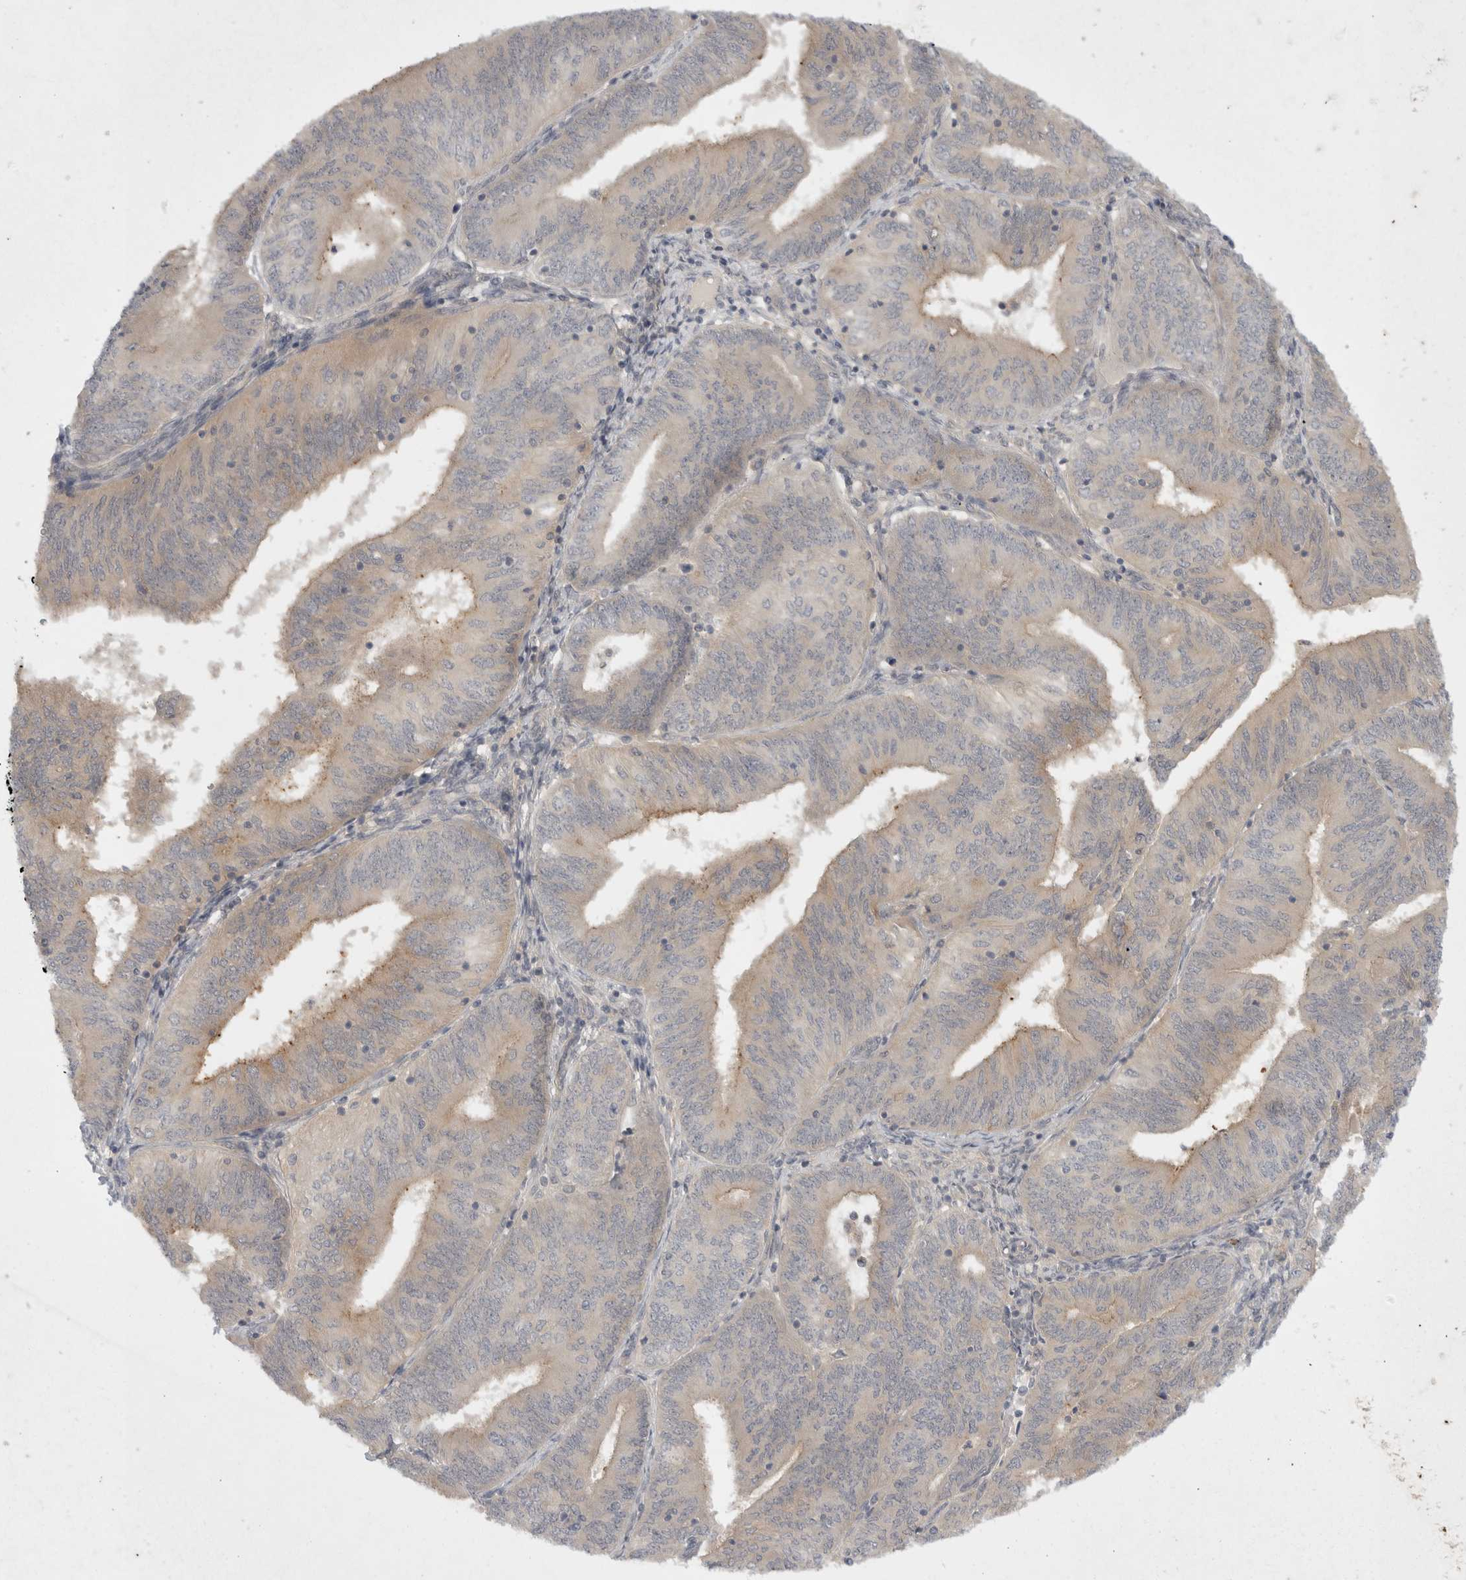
{"staining": {"intensity": "weak", "quantity": "<25%", "location": "cytoplasmic/membranous"}, "tissue": "endometrial cancer", "cell_type": "Tumor cells", "image_type": "cancer", "snomed": [{"axis": "morphology", "description": "Adenocarcinoma, NOS"}, {"axis": "topography", "description": "Endometrium"}], "caption": "This is an immunohistochemistry image of human endometrial adenocarcinoma. There is no expression in tumor cells.", "gene": "TOM1L2", "patient": {"sex": "female", "age": 58}}